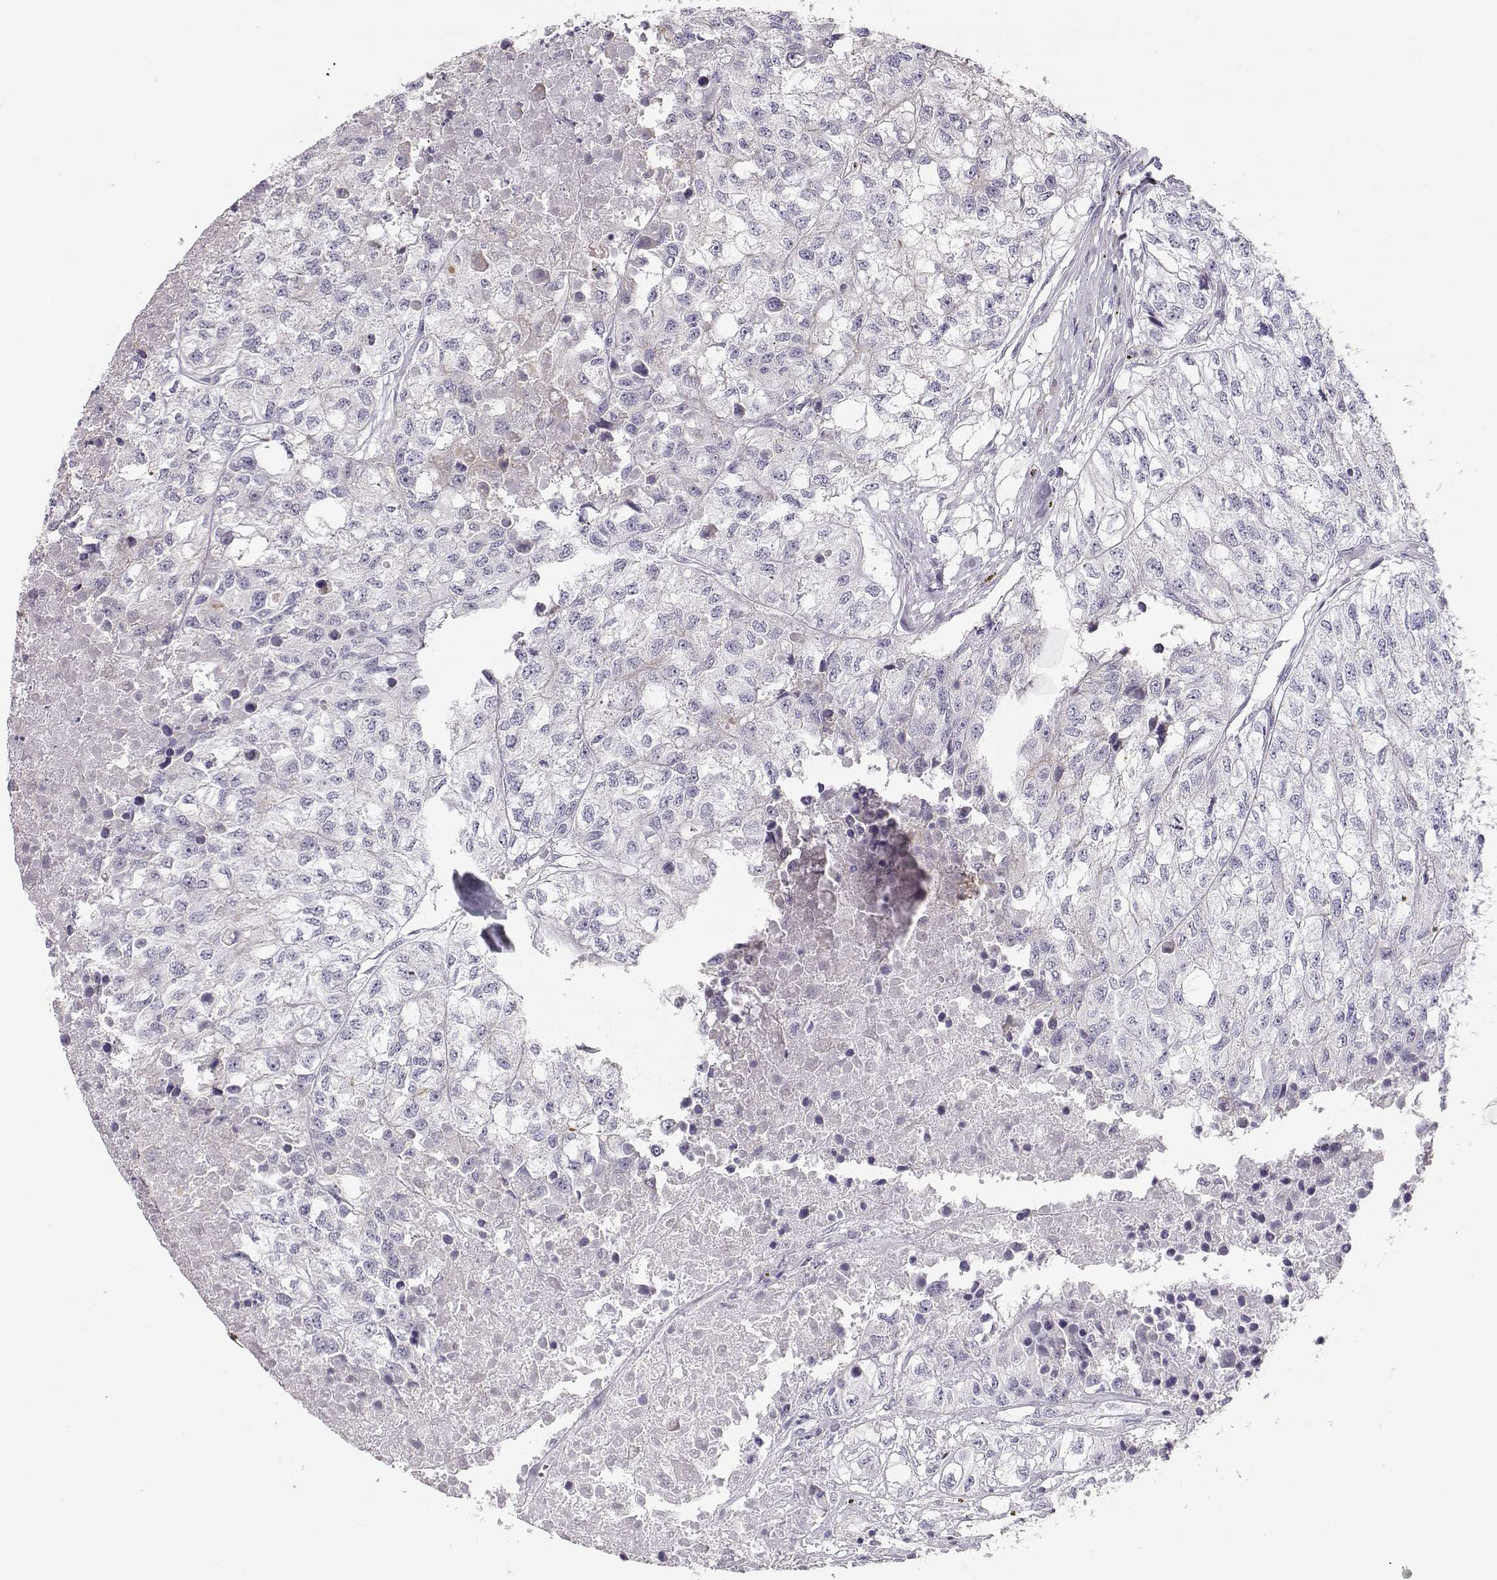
{"staining": {"intensity": "negative", "quantity": "none", "location": "none"}, "tissue": "renal cancer", "cell_type": "Tumor cells", "image_type": "cancer", "snomed": [{"axis": "morphology", "description": "Adenocarcinoma, NOS"}, {"axis": "topography", "description": "Kidney"}], "caption": "Micrograph shows no significant protein staining in tumor cells of renal cancer. The staining is performed using DAB (3,3'-diaminobenzidine) brown chromogen with nuclei counter-stained in using hematoxylin.", "gene": "TTC26", "patient": {"sex": "male", "age": 56}}